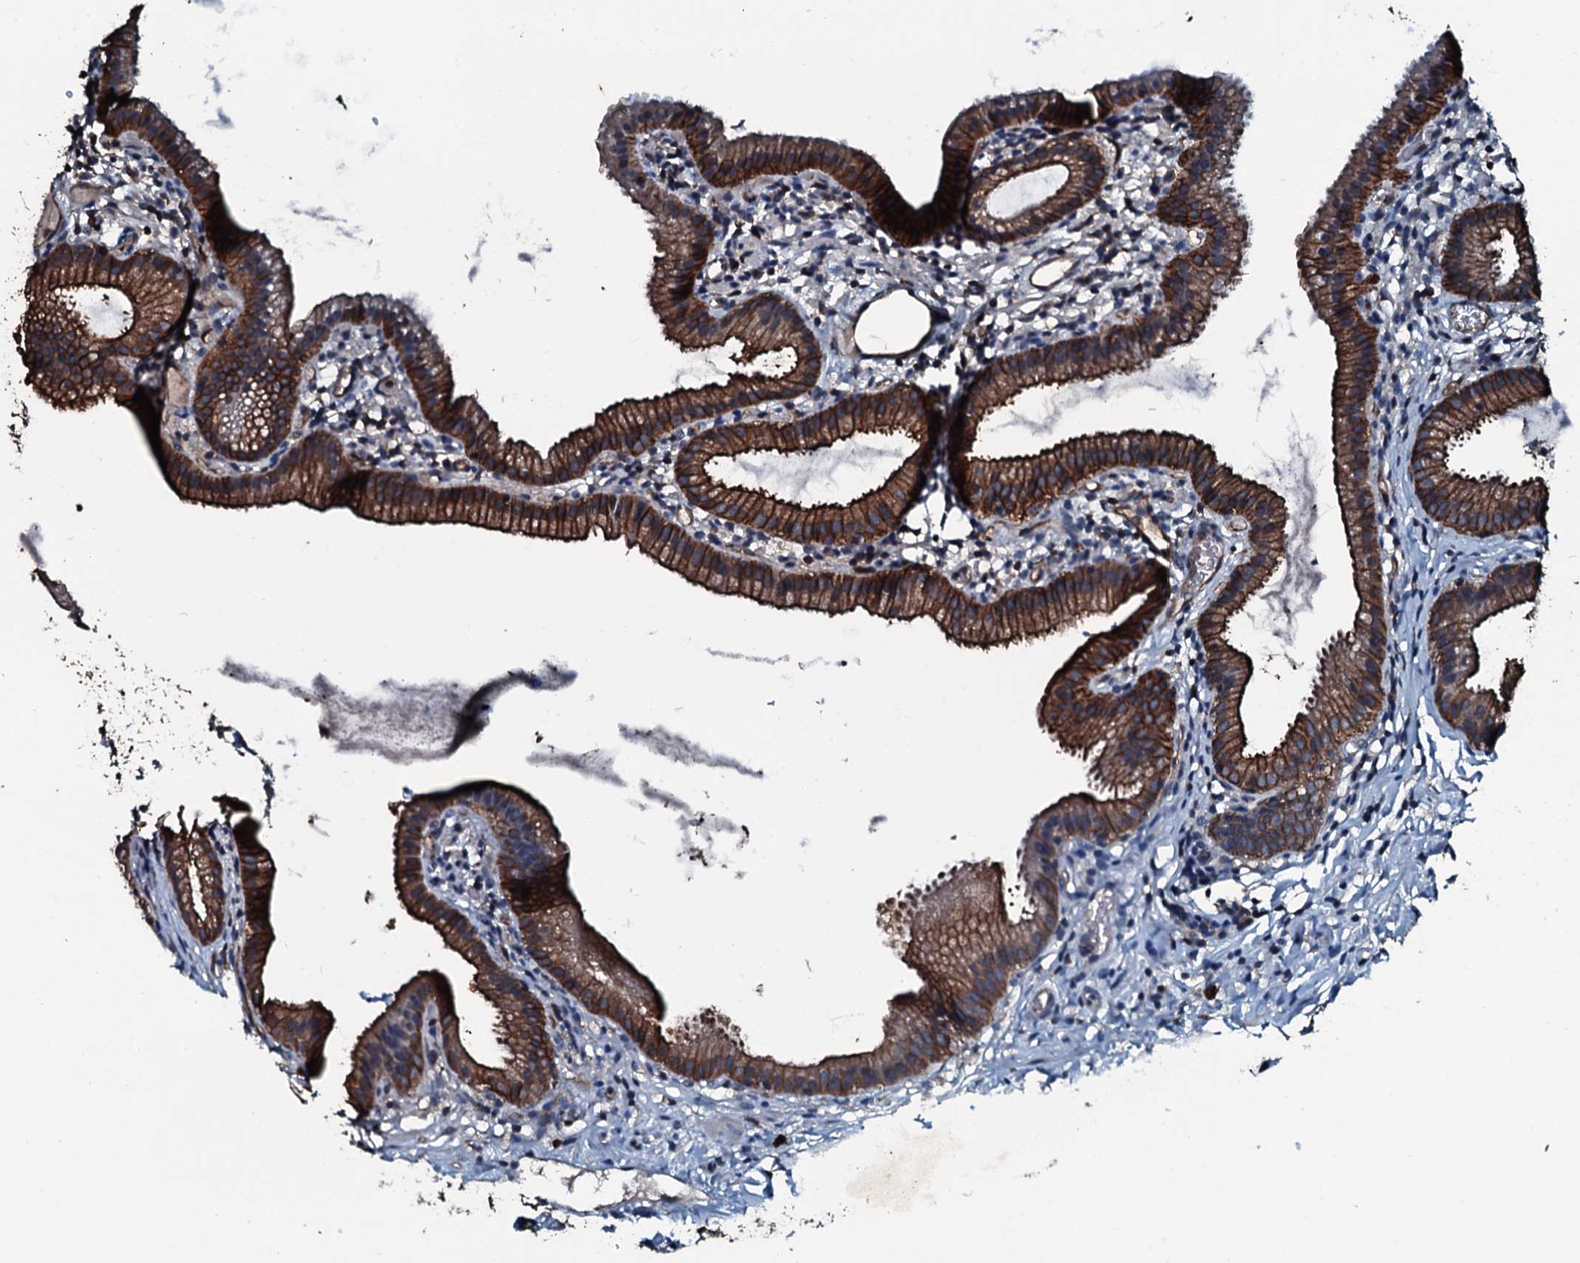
{"staining": {"intensity": "strong", "quantity": ">75%", "location": "cytoplasmic/membranous"}, "tissue": "gallbladder", "cell_type": "Glandular cells", "image_type": "normal", "snomed": [{"axis": "morphology", "description": "Normal tissue, NOS"}, {"axis": "topography", "description": "Gallbladder"}], "caption": "Glandular cells exhibit high levels of strong cytoplasmic/membranous expression in about >75% of cells in benign gallbladder. (DAB IHC with brightfield microscopy, high magnification).", "gene": "SLC25A38", "patient": {"sex": "female", "age": 46}}